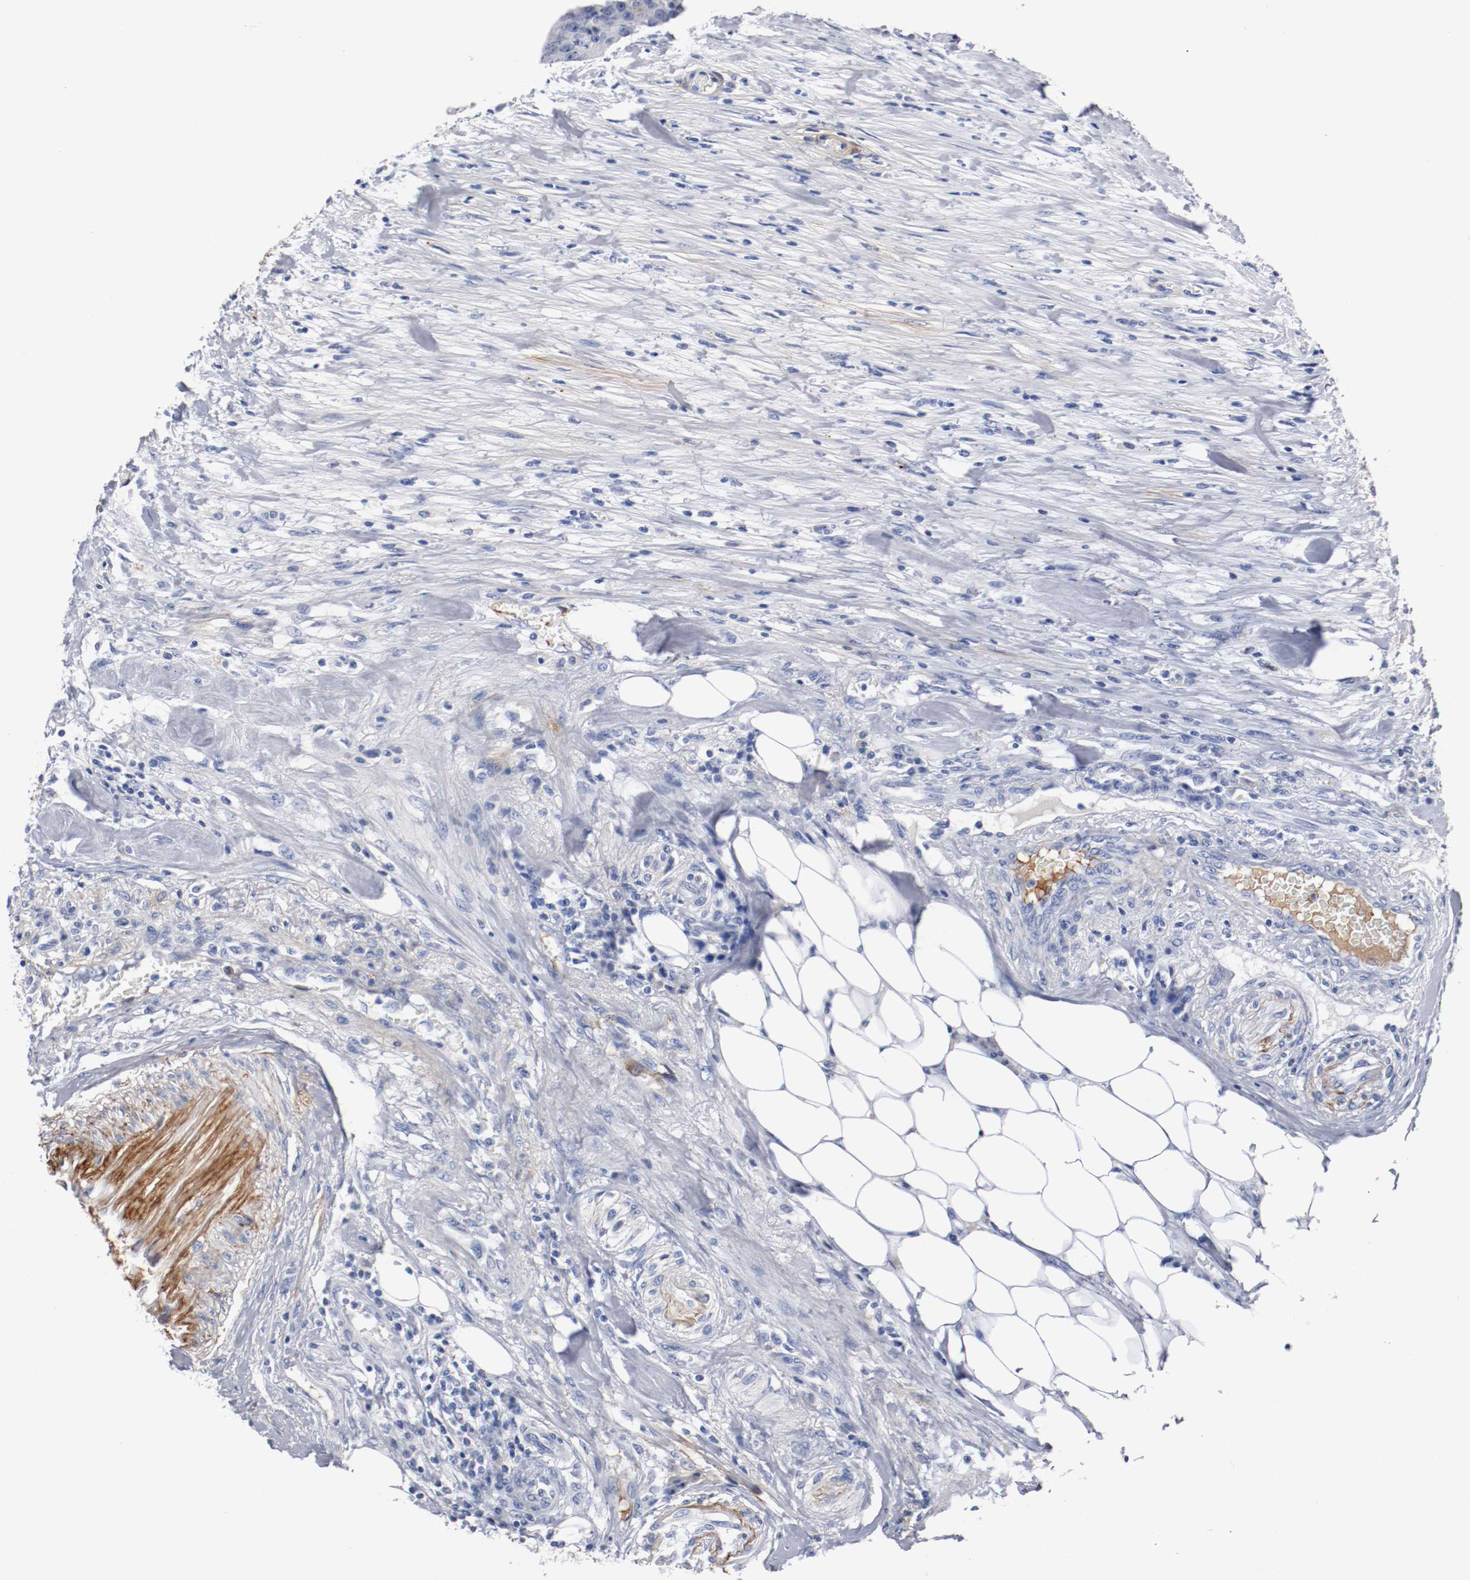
{"staining": {"intensity": "negative", "quantity": "none", "location": "none"}, "tissue": "colorectal cancer", "cell_type": "Tumor cells", "image_type": "cancer", "snomed": [{"axis": "morphology", "description": "Adenocarcinoma, NOS"}, {"axis": "topography", "description": "Colon"}], "caption": "Colorectal cancer (adenocarcinoma) was stained to show a protein in brown. There is no significant expression in tumor cells. (DAB (3,3'-diaminobenzidine) immunohistochemistry with hematoxylin counter stain).", "gene": "TNC", "patient": {"sex": "female", "age": 86}}